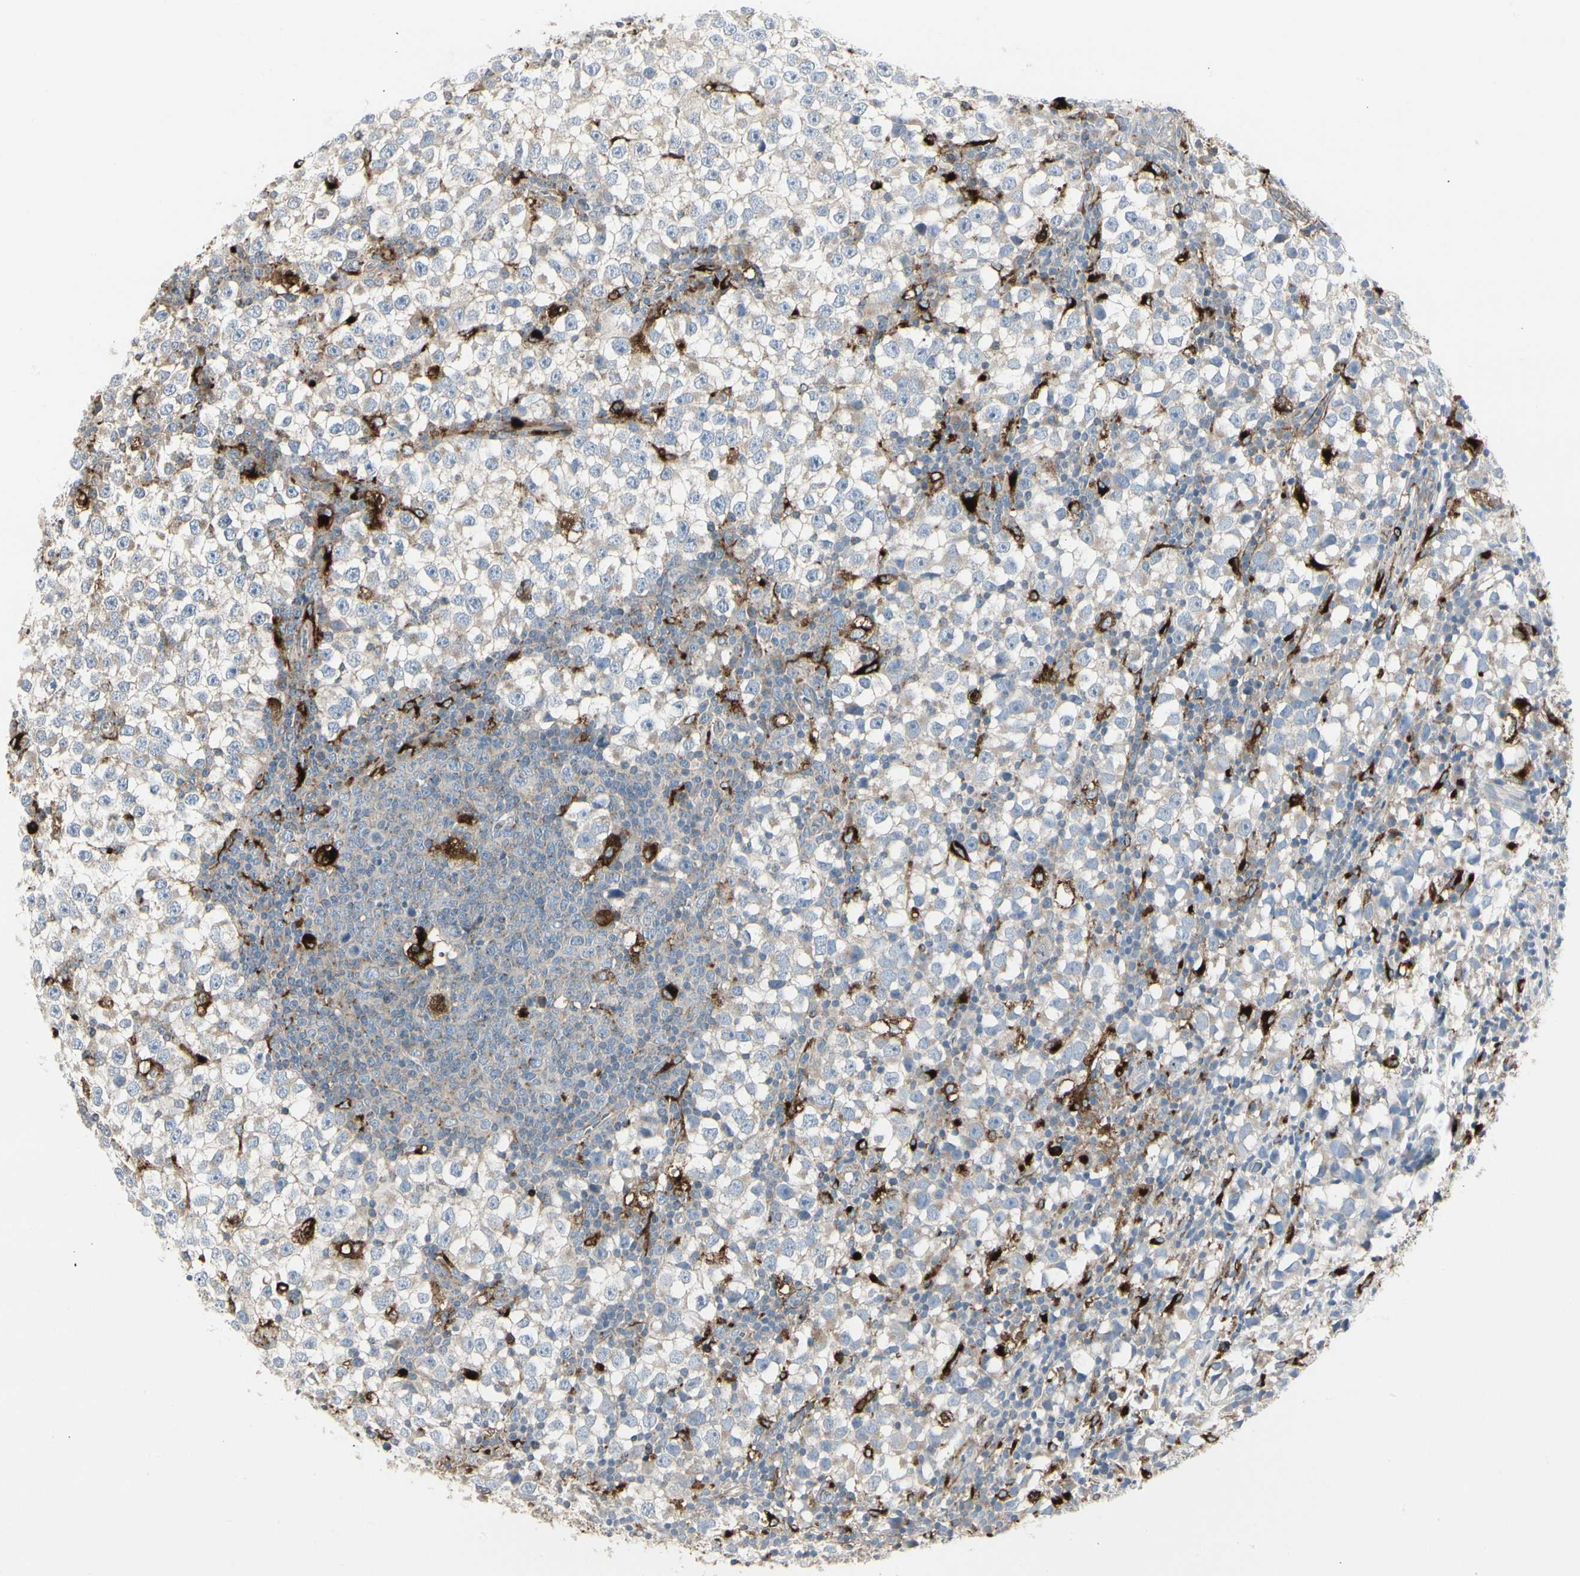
{"staining": {"intensity": "negative", "quantity": "none", "location": "none"}, "tissue": "testis cancer", "cell_type": "Tumor cells", "image_type": "cancer", "snomed": [{"axis": "morphology", "description": "Seminoma, NOS"}, {"axis": "topography", "description": "Testis"}], "caption": "The immunohistochemistry photomicrograph has no significant expression in tumor cells of testis seminoma tissue.", "gene": "ATP6V1B2", "patient": {"sex": "male", "age": 65}}